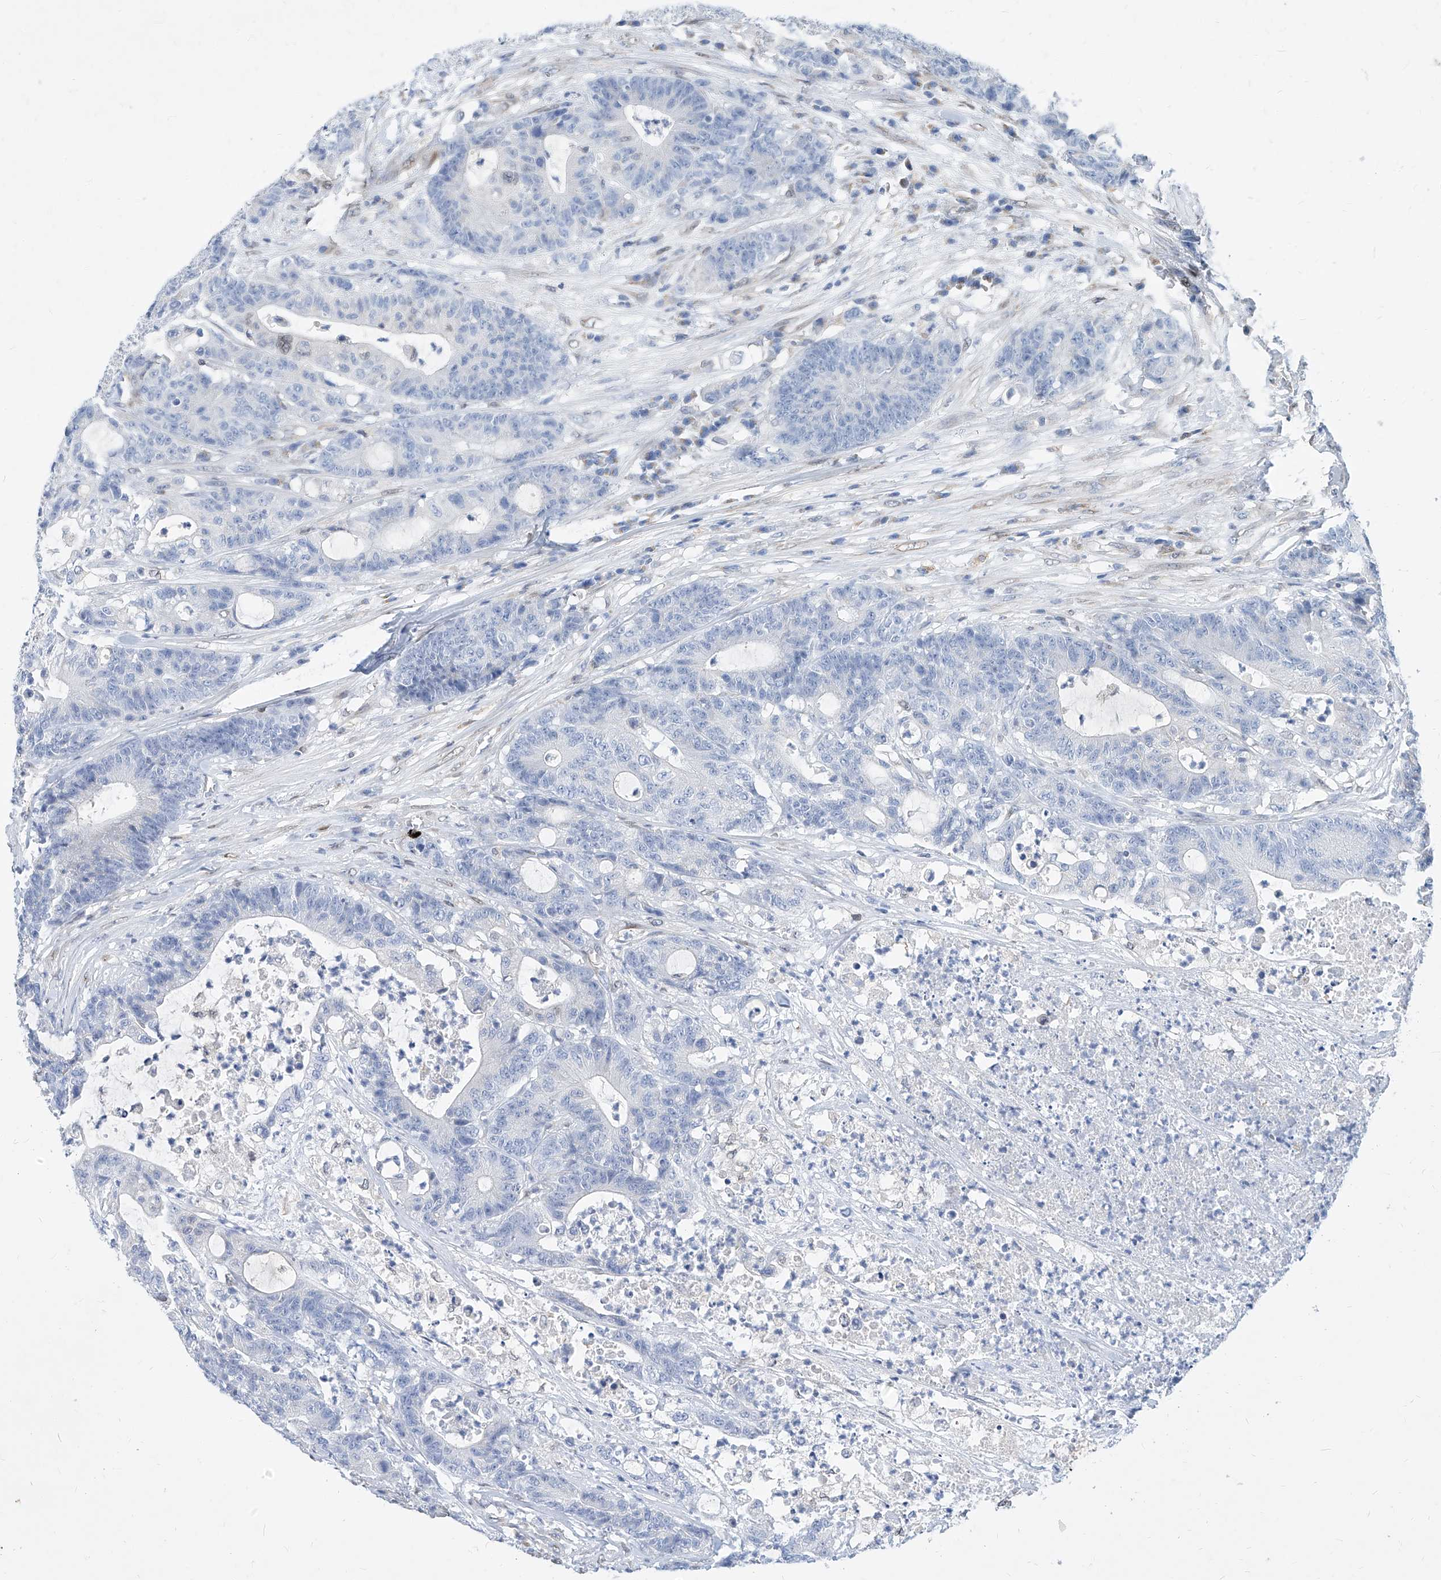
{"staining": {"intensity": "negative", "quantity": "none", "location": "none"}, "tissue": "colorectal cancer", "cell_type": "Tumor cells", "image_type": "cancer", "snomed": [{"axis": "morphology", "description": "Adenocarcinoma, NOS"}, {"axis": "topography", "description": "Colon"}], "caption": "Tumor cells are negative for brown protein staining in colorectal cancer.", "gene": "MX2", "patient": {"sex": "female", "age": 84}}